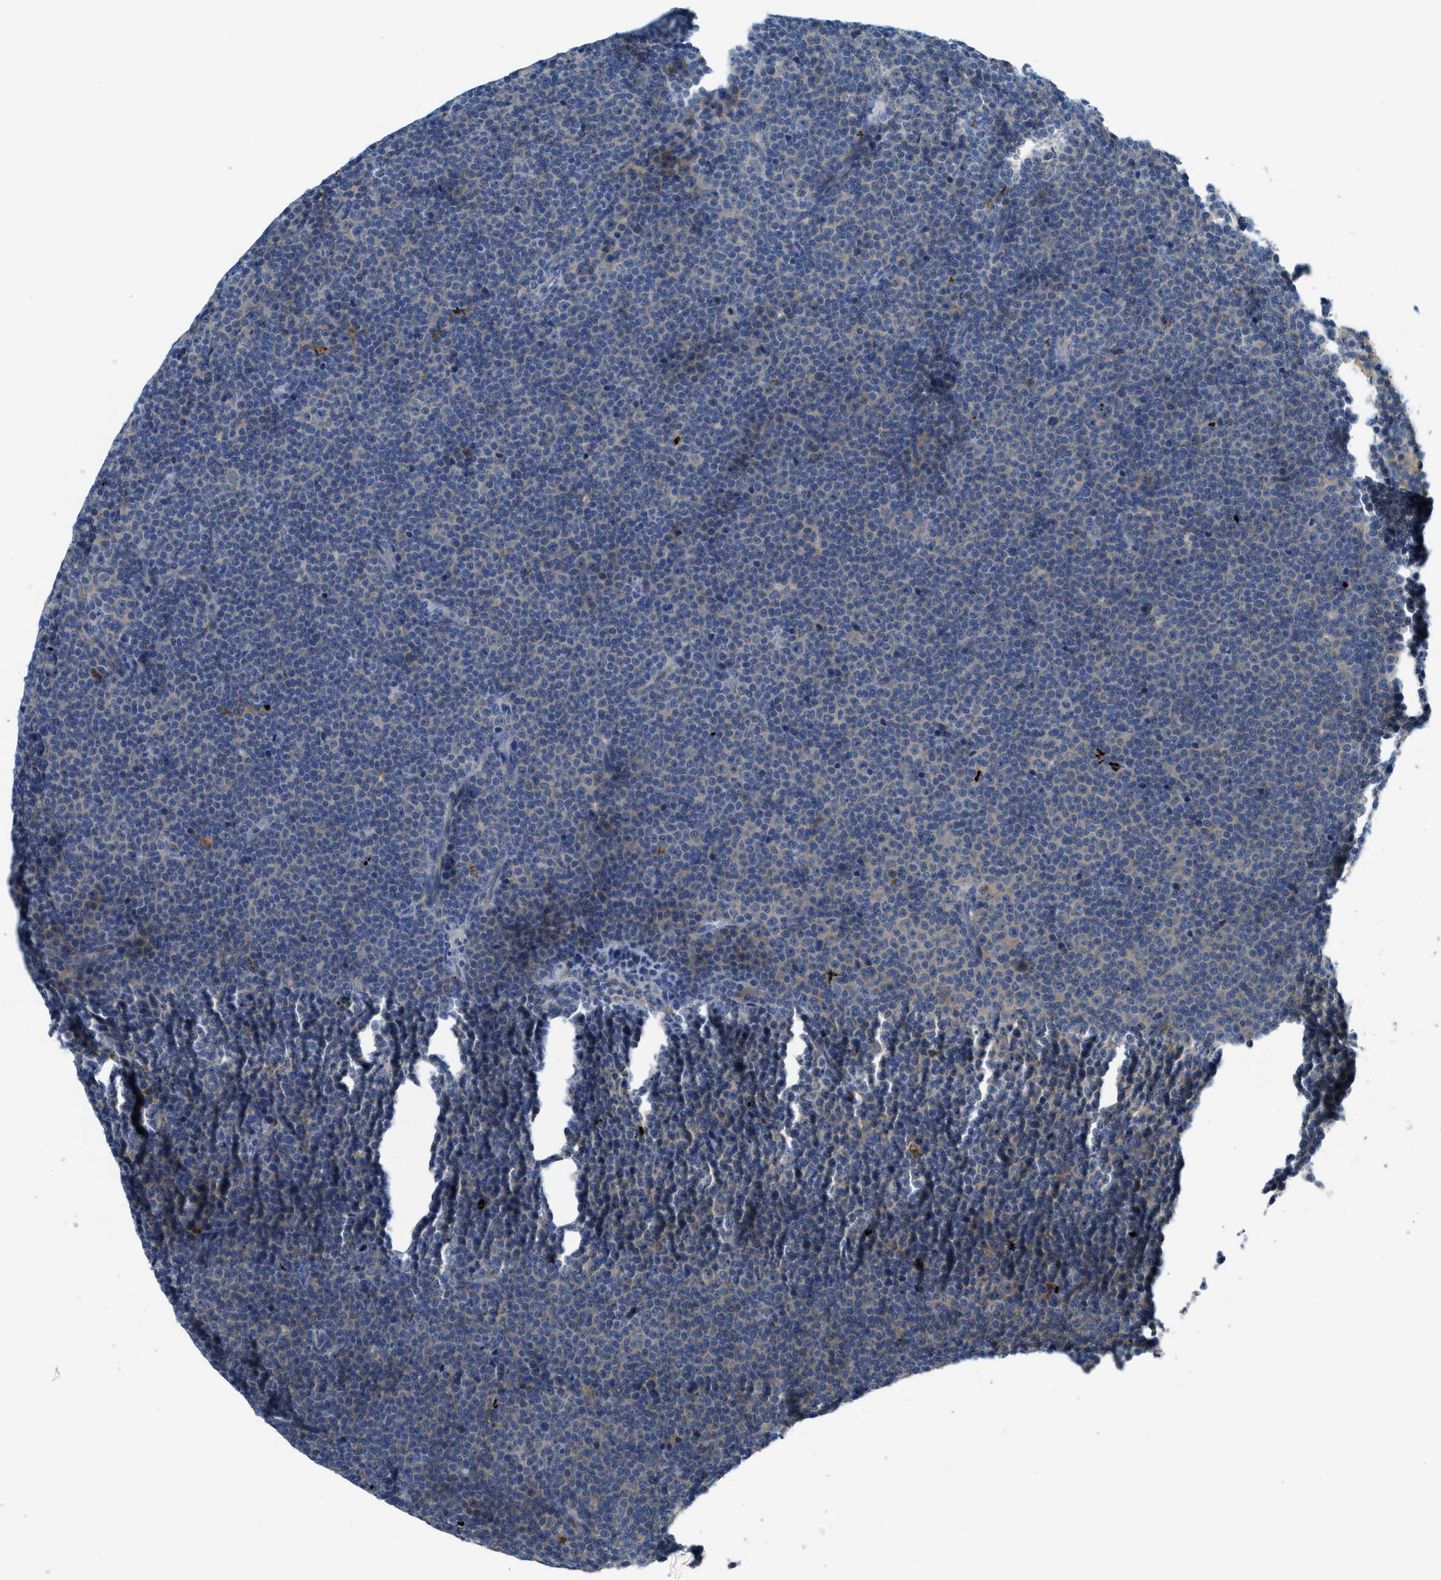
{"staining": {"intensity": "negative", "quantity": "none", "location": "none"}, "tissue": "lymphoma", "cell_type": "Tumor cells", "image_type": "cancer", "snomed": [{"axis": "morphology", "description": "Malignant lymphoma, non-Hodgkin's type, Low grade"}, {"axis": "topography", "description": "Lymph node"}], "caption": "Protein analysis of lymphoma demonstrates no significant expression in tumor cells. (DAB (3,3'-diaminobenzidine) immunohistochemistry, high magnification).", "gene": "KLHDC10", "patient": {"sex": "female", "age": 67}}